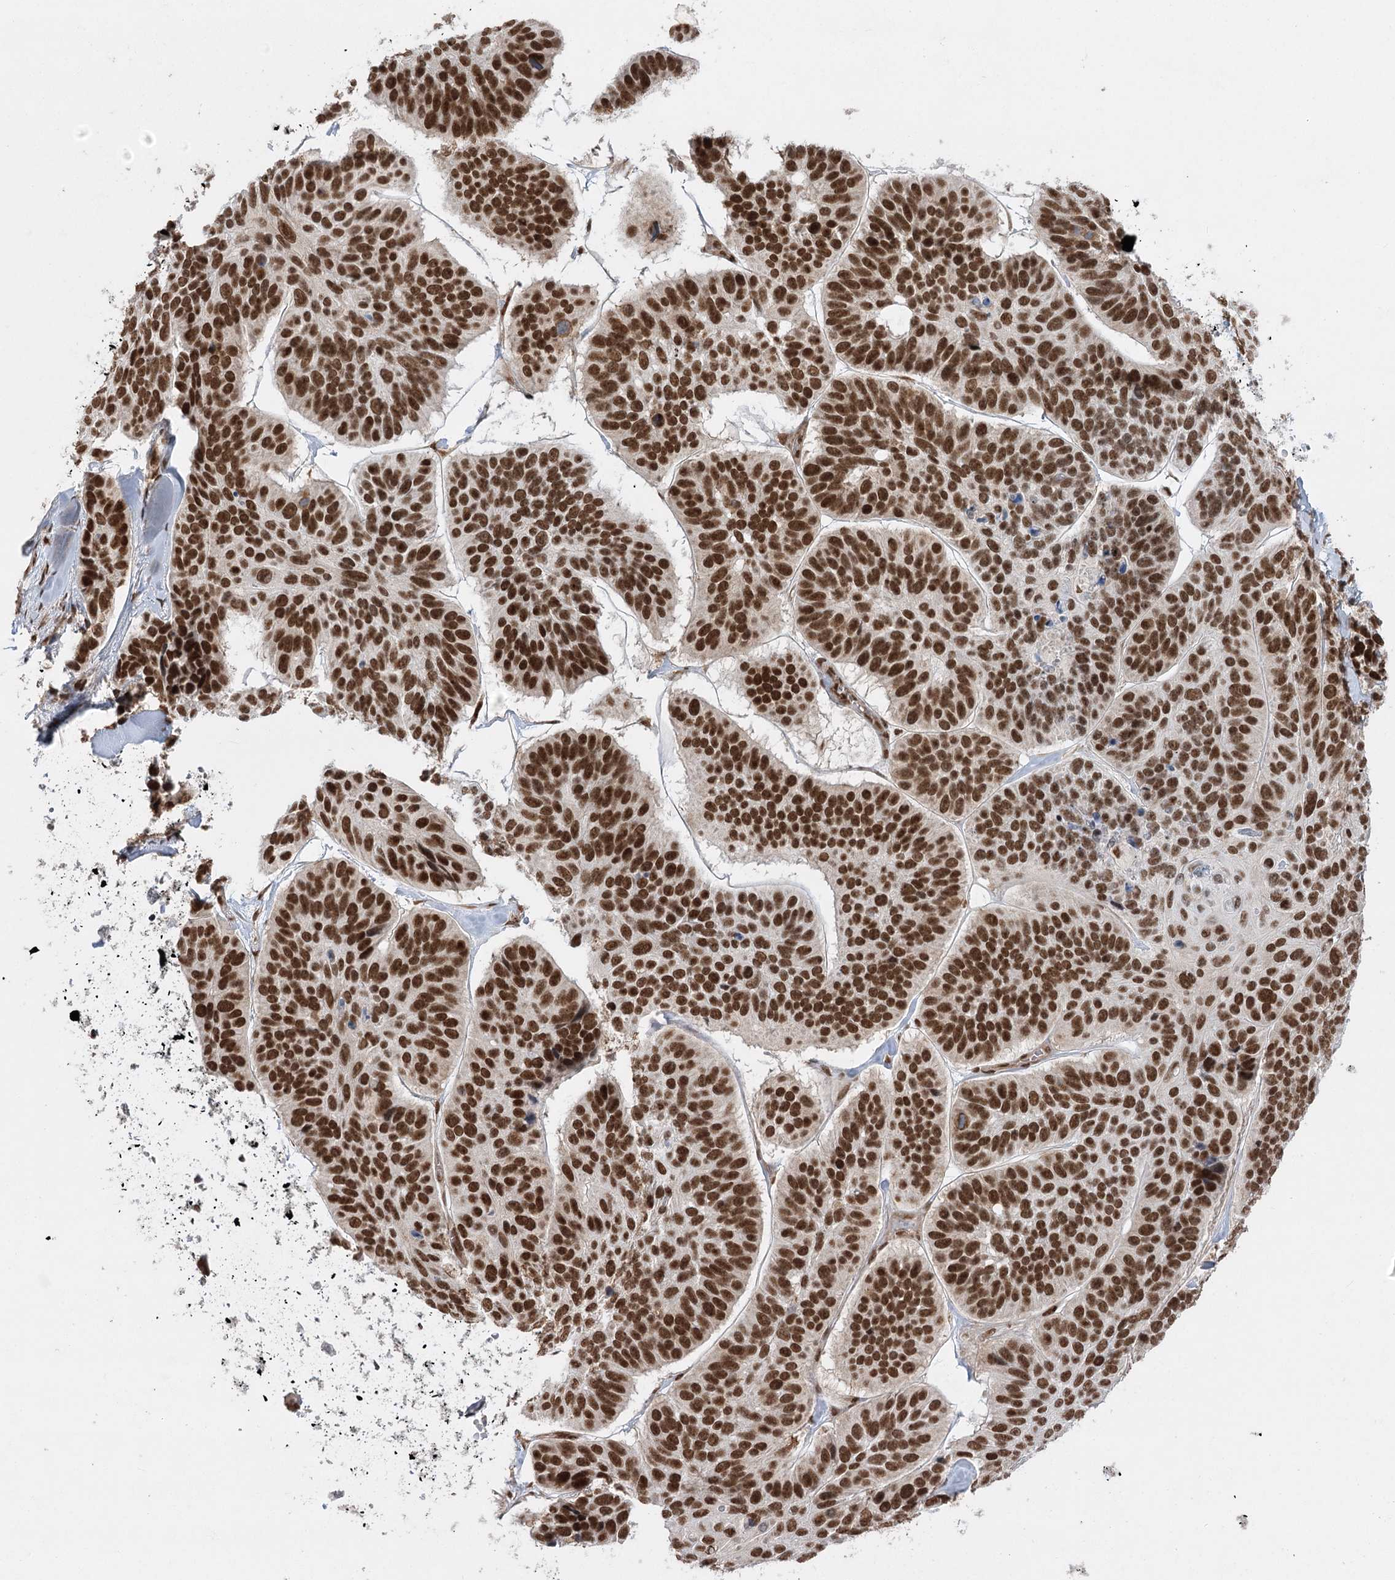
{"staining": {"intensity": "strong", "quantity": ">75%", "location": "nuclear"}, "tissue": "skin cancer", "cell_type": "Tumor cells", "image_type": "cancer", "snomed": [{"axis": "morphology", "description": "Basal cell carcinoma"}, {"axis": "topography", "description": "Skin"}], "caption": "Strong nuclear protein expression is identified in approximately >75% of tumor cells in skin cancer. (DAB (3,3'-diaminobenzidine) IHC with brightfield microscopy, high magnification).", "gene": "ZCCHC8", "patient": {"sex": "male", "age": 62}}